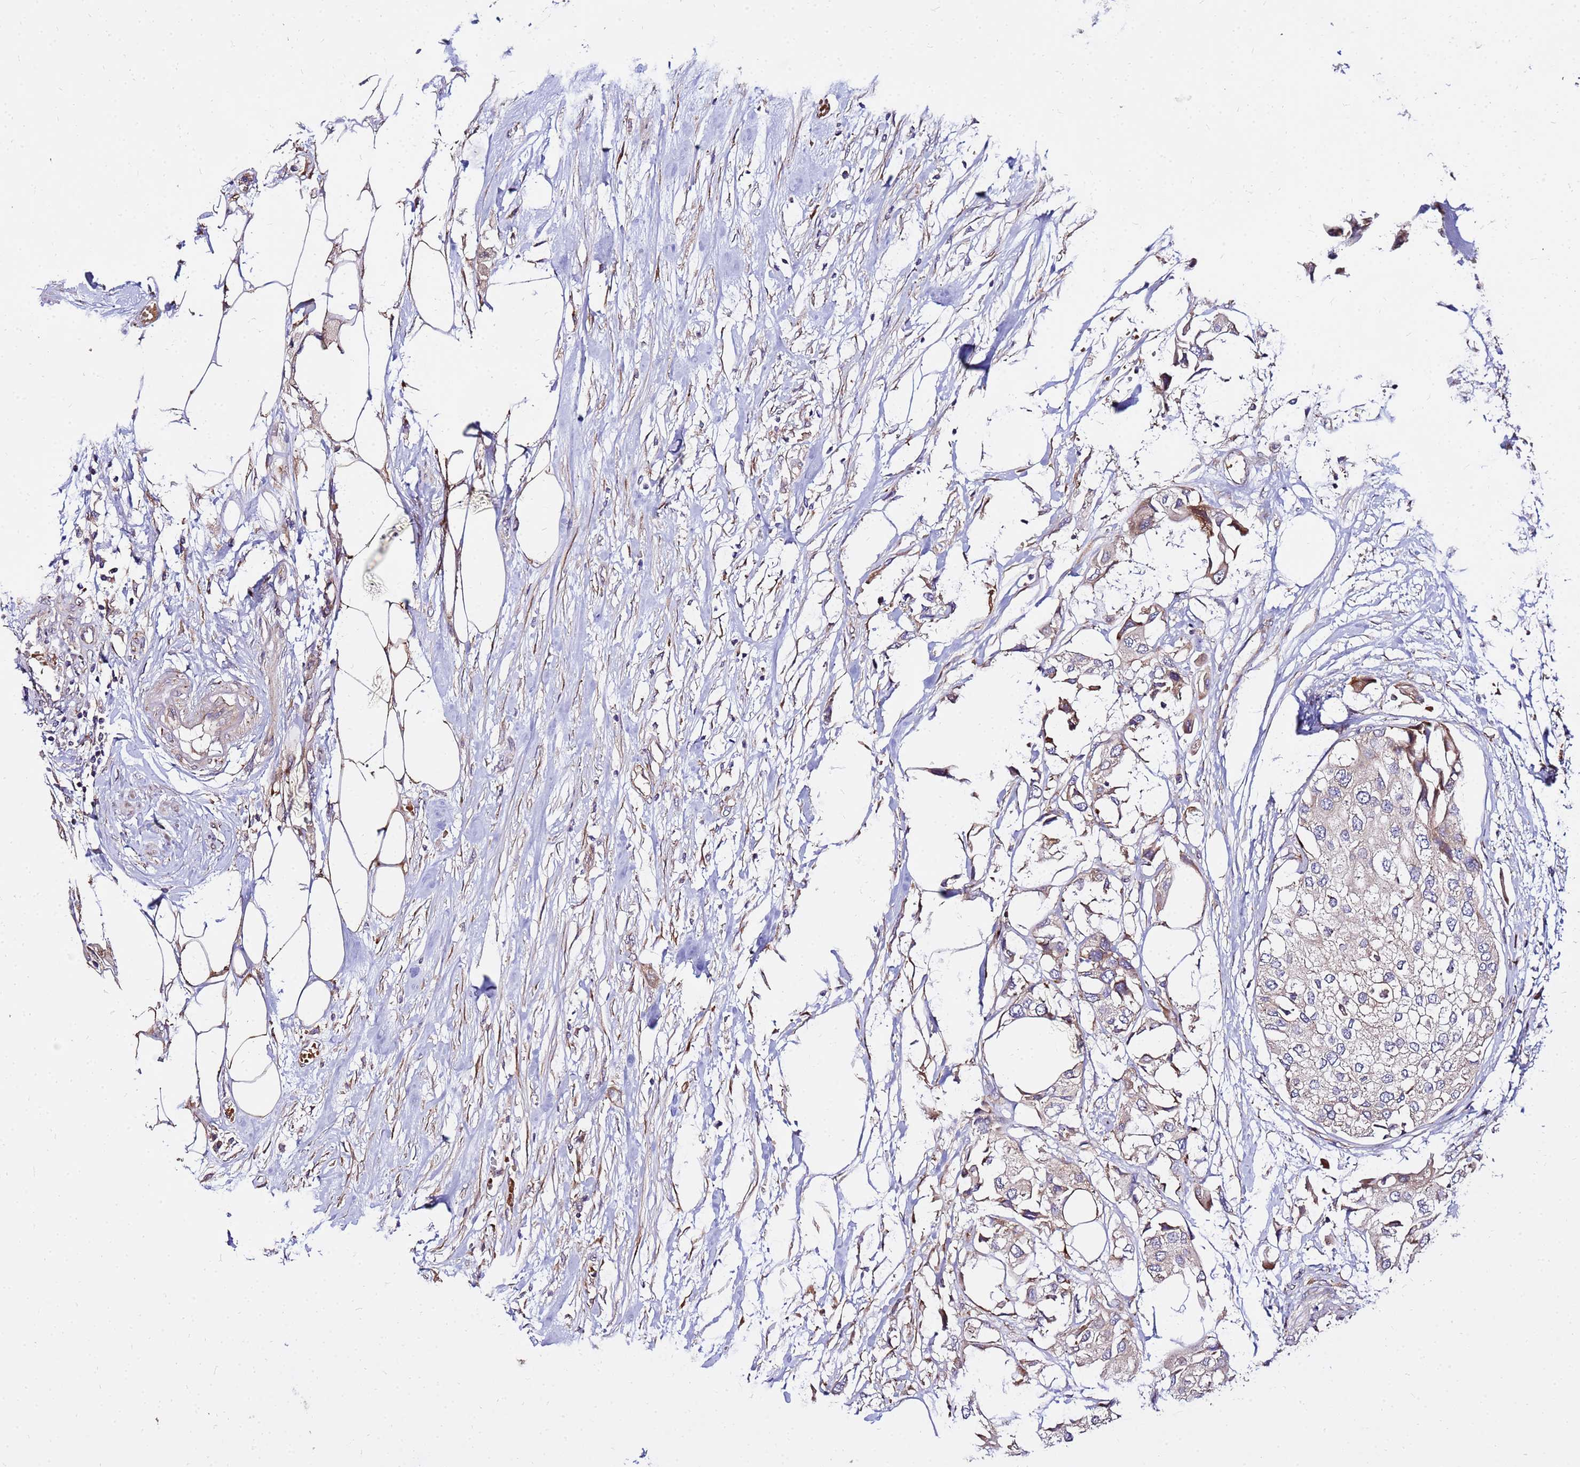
{"staining": {"intensity": "weak", "quantity": "<25%", "location": "cytoplasmic/membranous"}, "tissue": "urothelial cancer", "cell_type": "Tumor cells", "image_type": "cancer", "snomed": [{"axis": "morphology", "description": "Urothelial carcinoma, High grade"}, {"axis": "topography", "description": "Urinary bladder"}], "caption": "Immunohistochemistry photomicrograph of neoplastic tissue: human urothelial cancer stained with DAB shows no significant protein positivity in tumor cells. The staining is performed using DAB brown chromogen with nuclei counter-stained in using hematoxylin.", "gene": "WWC2", "patient": {"sex": "male", "age": 64}}